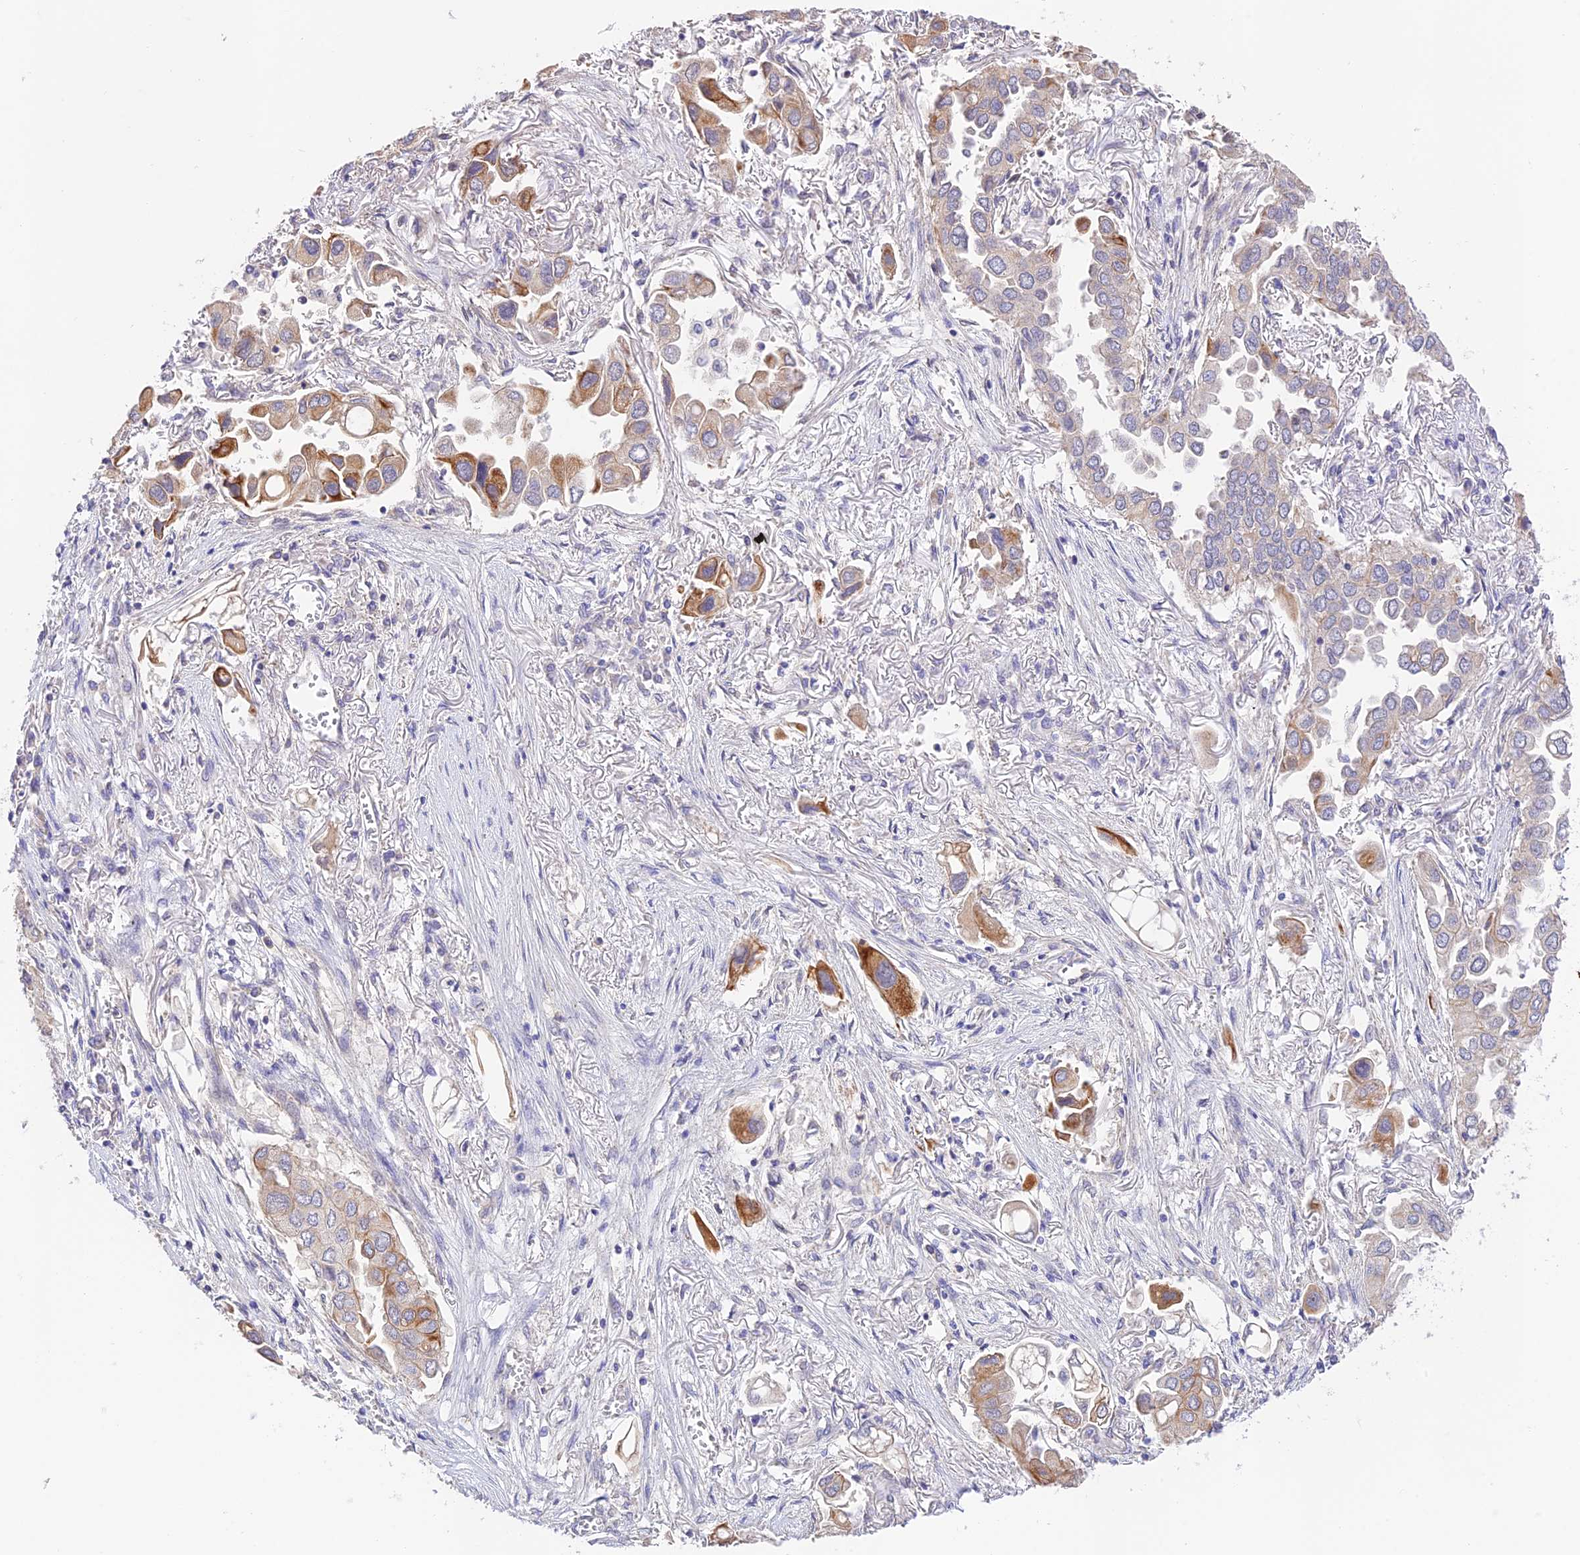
{"staining": {"intensity": "moderate", "quantity": "<25%", "location": "cytoplasmic/membranous"}, "tissue": "lung cancer", "cell_type": "Tumor cells", "image_type": "cancer", "snomed": [{"axis": "morphology", "description": "Adenocarcinoma, NOS"}, {"axis": "topography", "description": "Lung"}], "caption": "Approximately <25% of tumor cells in lung adenocarcinoma display moderate cytoplasmic/membranous protein positivity as visualized by brown immunohistochemical staining.", "gene": "CAMSAP3", "patient": {"sex": "female", "age": 76}}